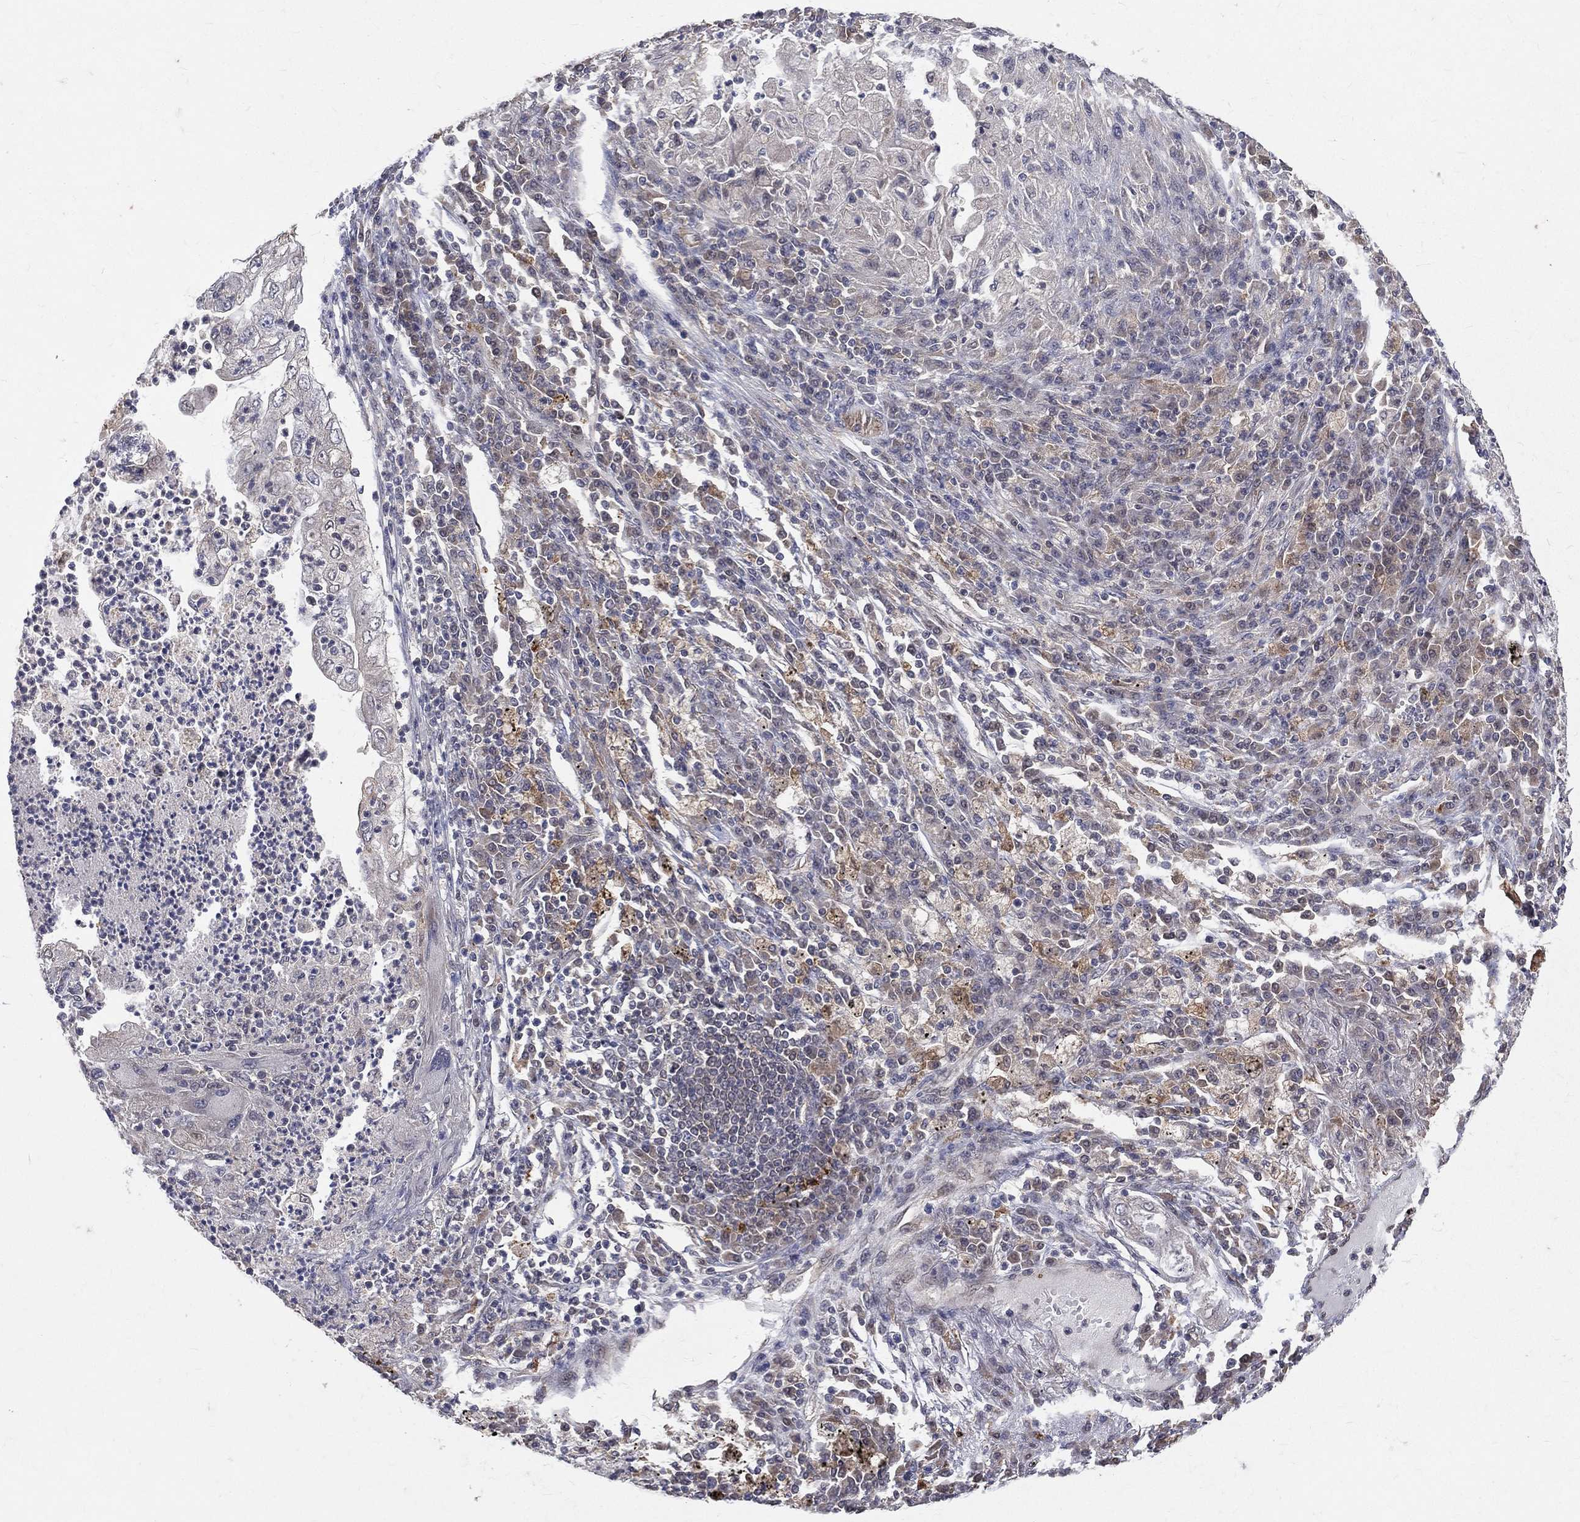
{"staining": {"intensity": "negative", "quantity": "none", "location": "none"}, "tissue": "lung cancer", "cell_type": "Tumor cells", "image_type": "cancer", "snomed": [{"axis": "morphology", "description": "Adenocarcinoma, NOS"}, {"axis": "topography", "description": "Lung"}], "caption": "A photomicrograph of human lung adenocarcinoma is negative for staining in tumor cells.", "gene": "GMPR2", "patient": {"sex": "female", "age": 73}}